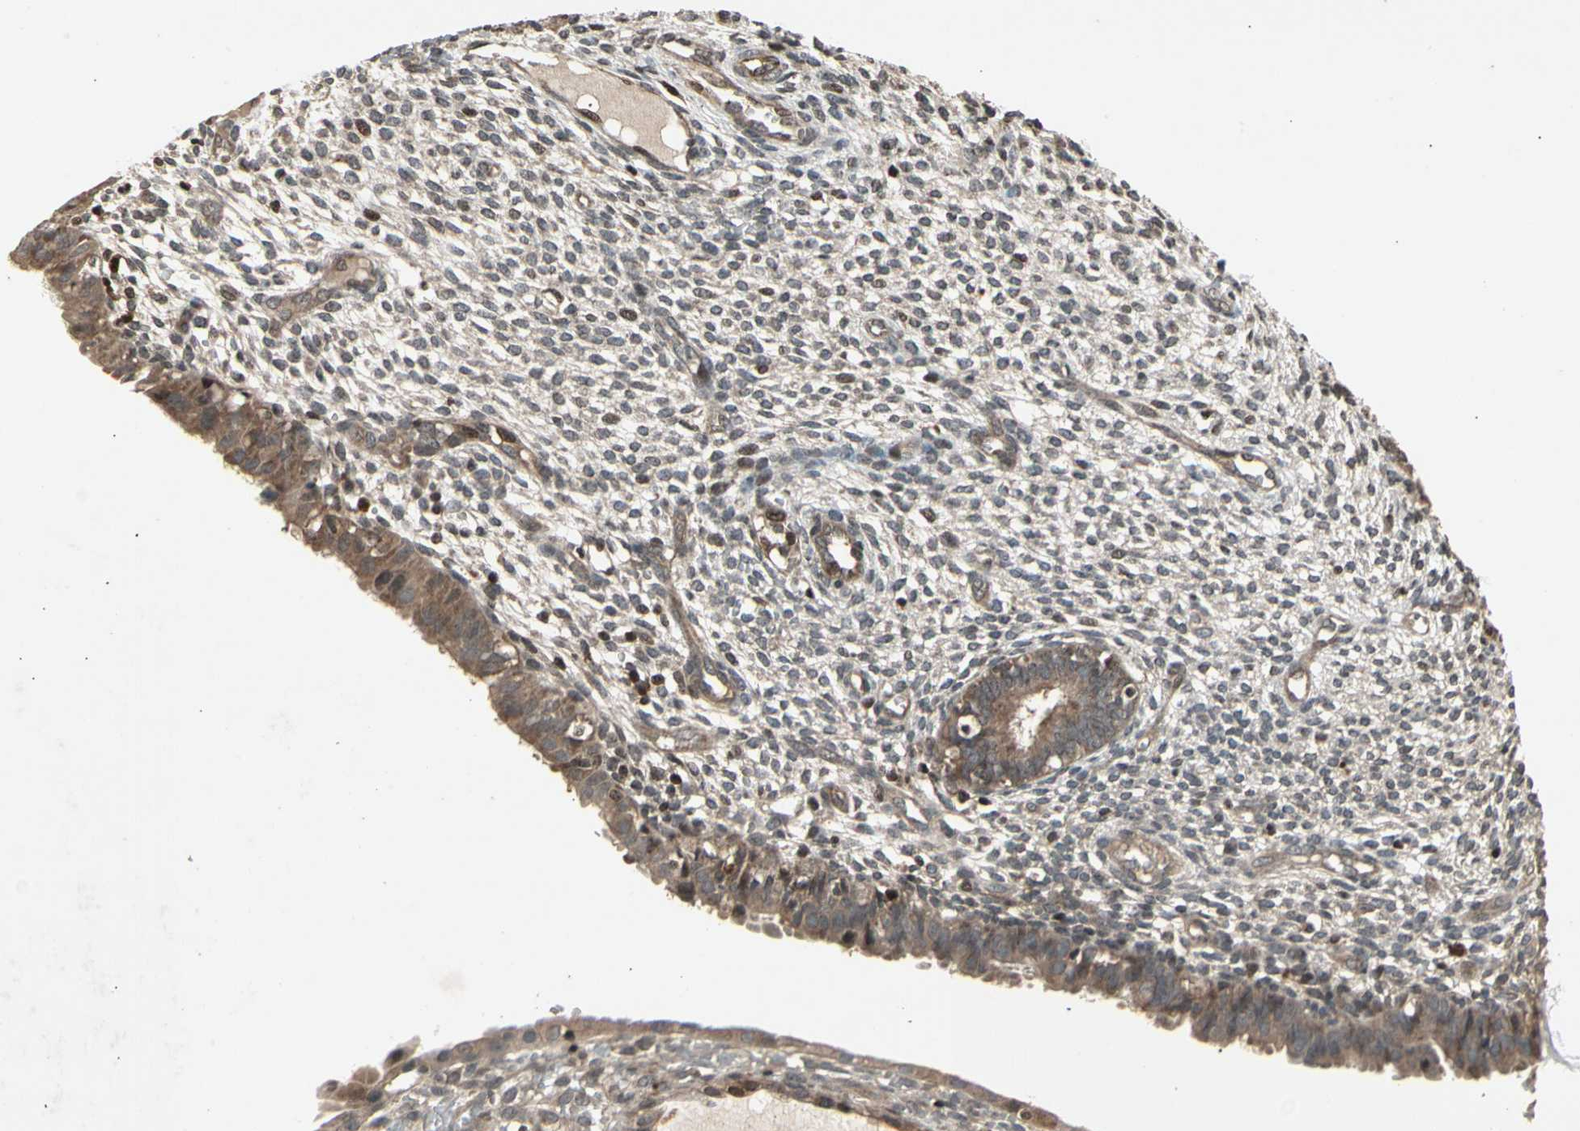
{"staining": {"intensity": "weak", "quantity": ">75%", "location": "cytoplasmic/membranous"}, "tissue": "endometrium", "cell_type": "Cells in endometrial stroma", "image_type": "normal", "snomed": [{"axis": "morphology", "description": "Normal tissue, NOS"}, {"axis": "topography", "description": "Endometrium"}], "caption": "The image reveals a brown stain indicating the presence of a protein in the cytoplasmic/membranous of cells in endometrial stroma in endometrium. (Brightfield microscopy of DAB IHC at high magnification).", "gene": "GLRX", "patient": {"sex": "female", "age": 61}}